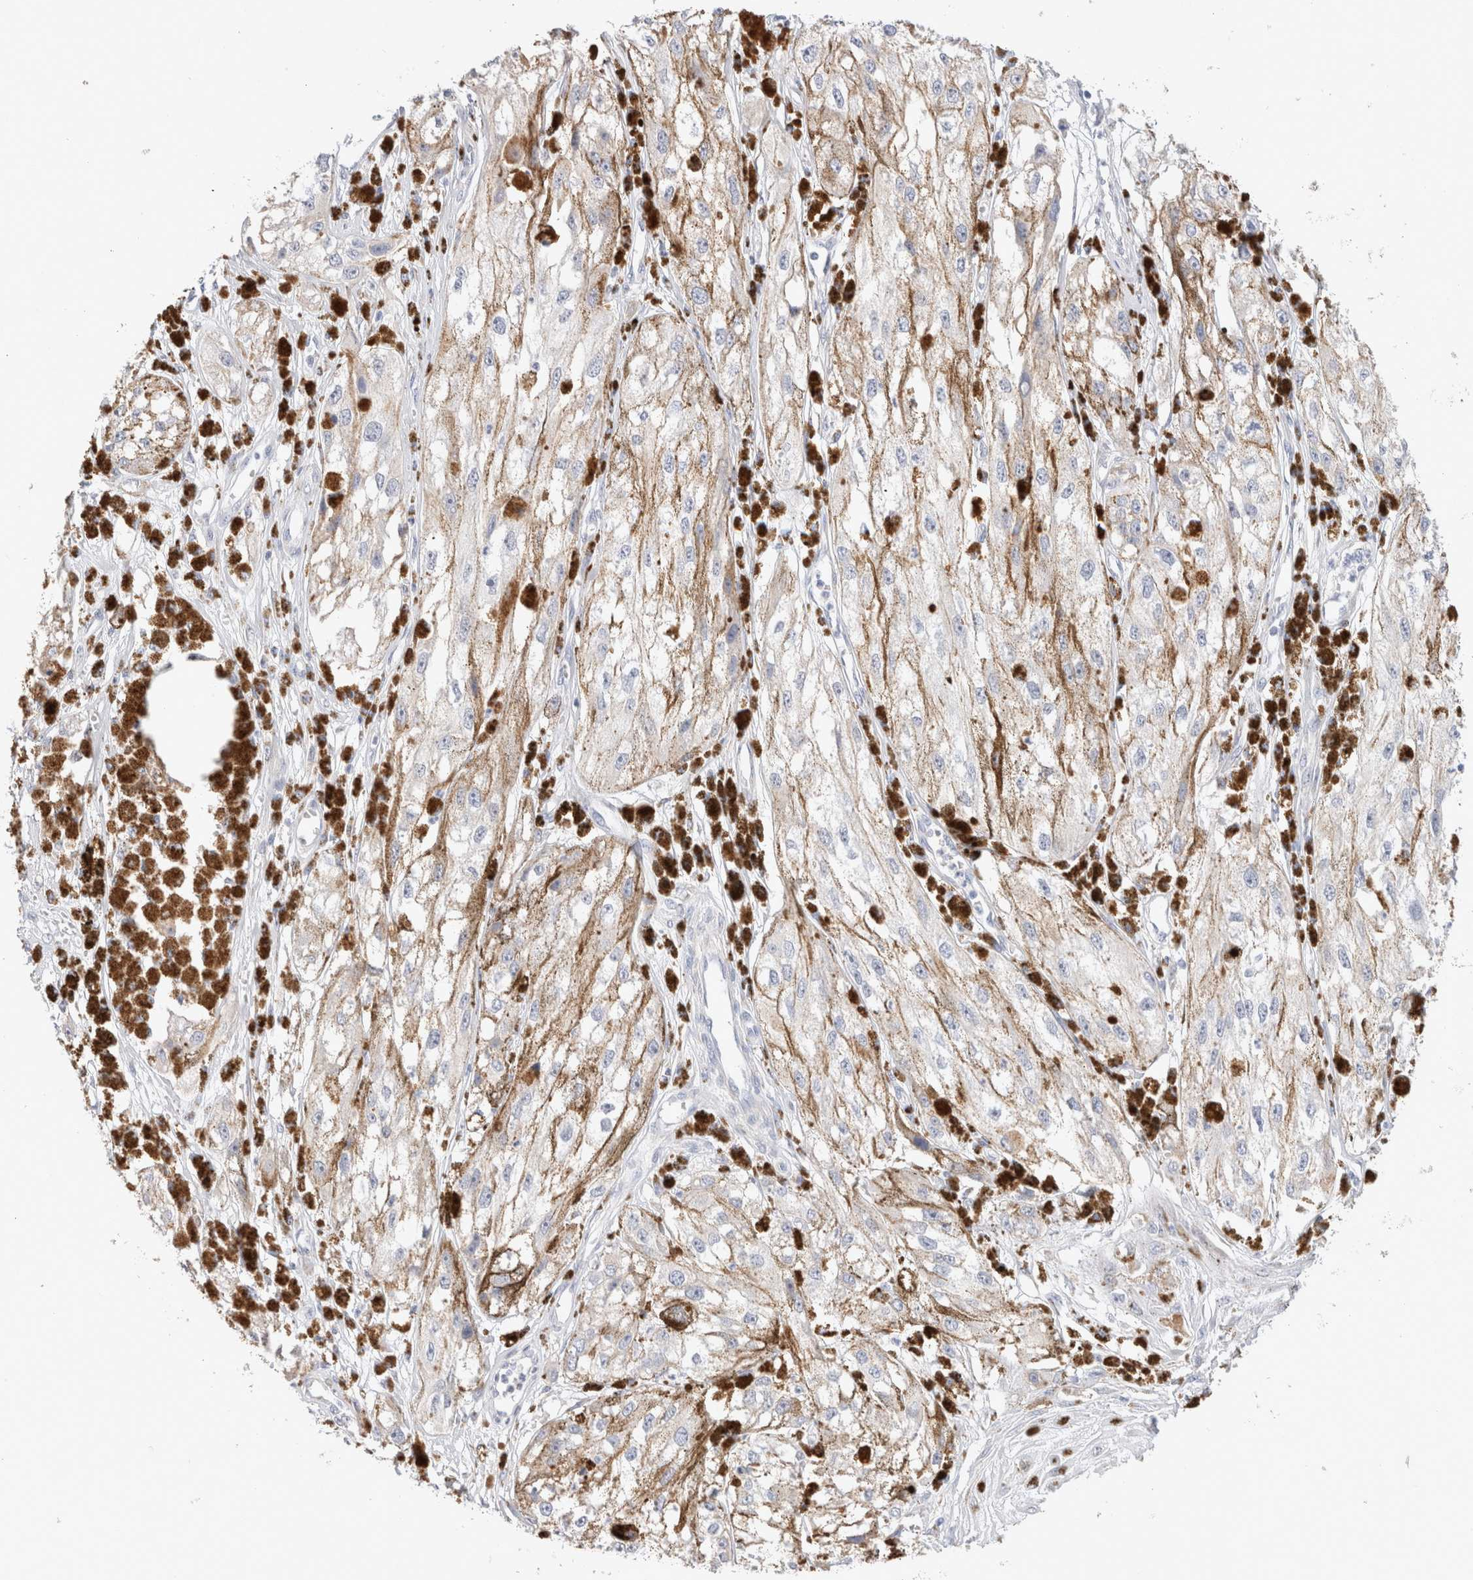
{"staining": {"intensity": "negative", "quantity": "none", "location": "none"}, "tissue": "melanoma", "cell_type": "Tumor cells", "image_type": "cancer", "snomed": [{"axis": "morphology", "description": "Malignant melanoma, NOS"}, {"axis": "topography", "description": "Skin"}], "caption": "Tumor cells show no significant protein positivity in malignant melanoma.", "gene": "GADD45G", "patient": {"sex": "male", "age": 88}}